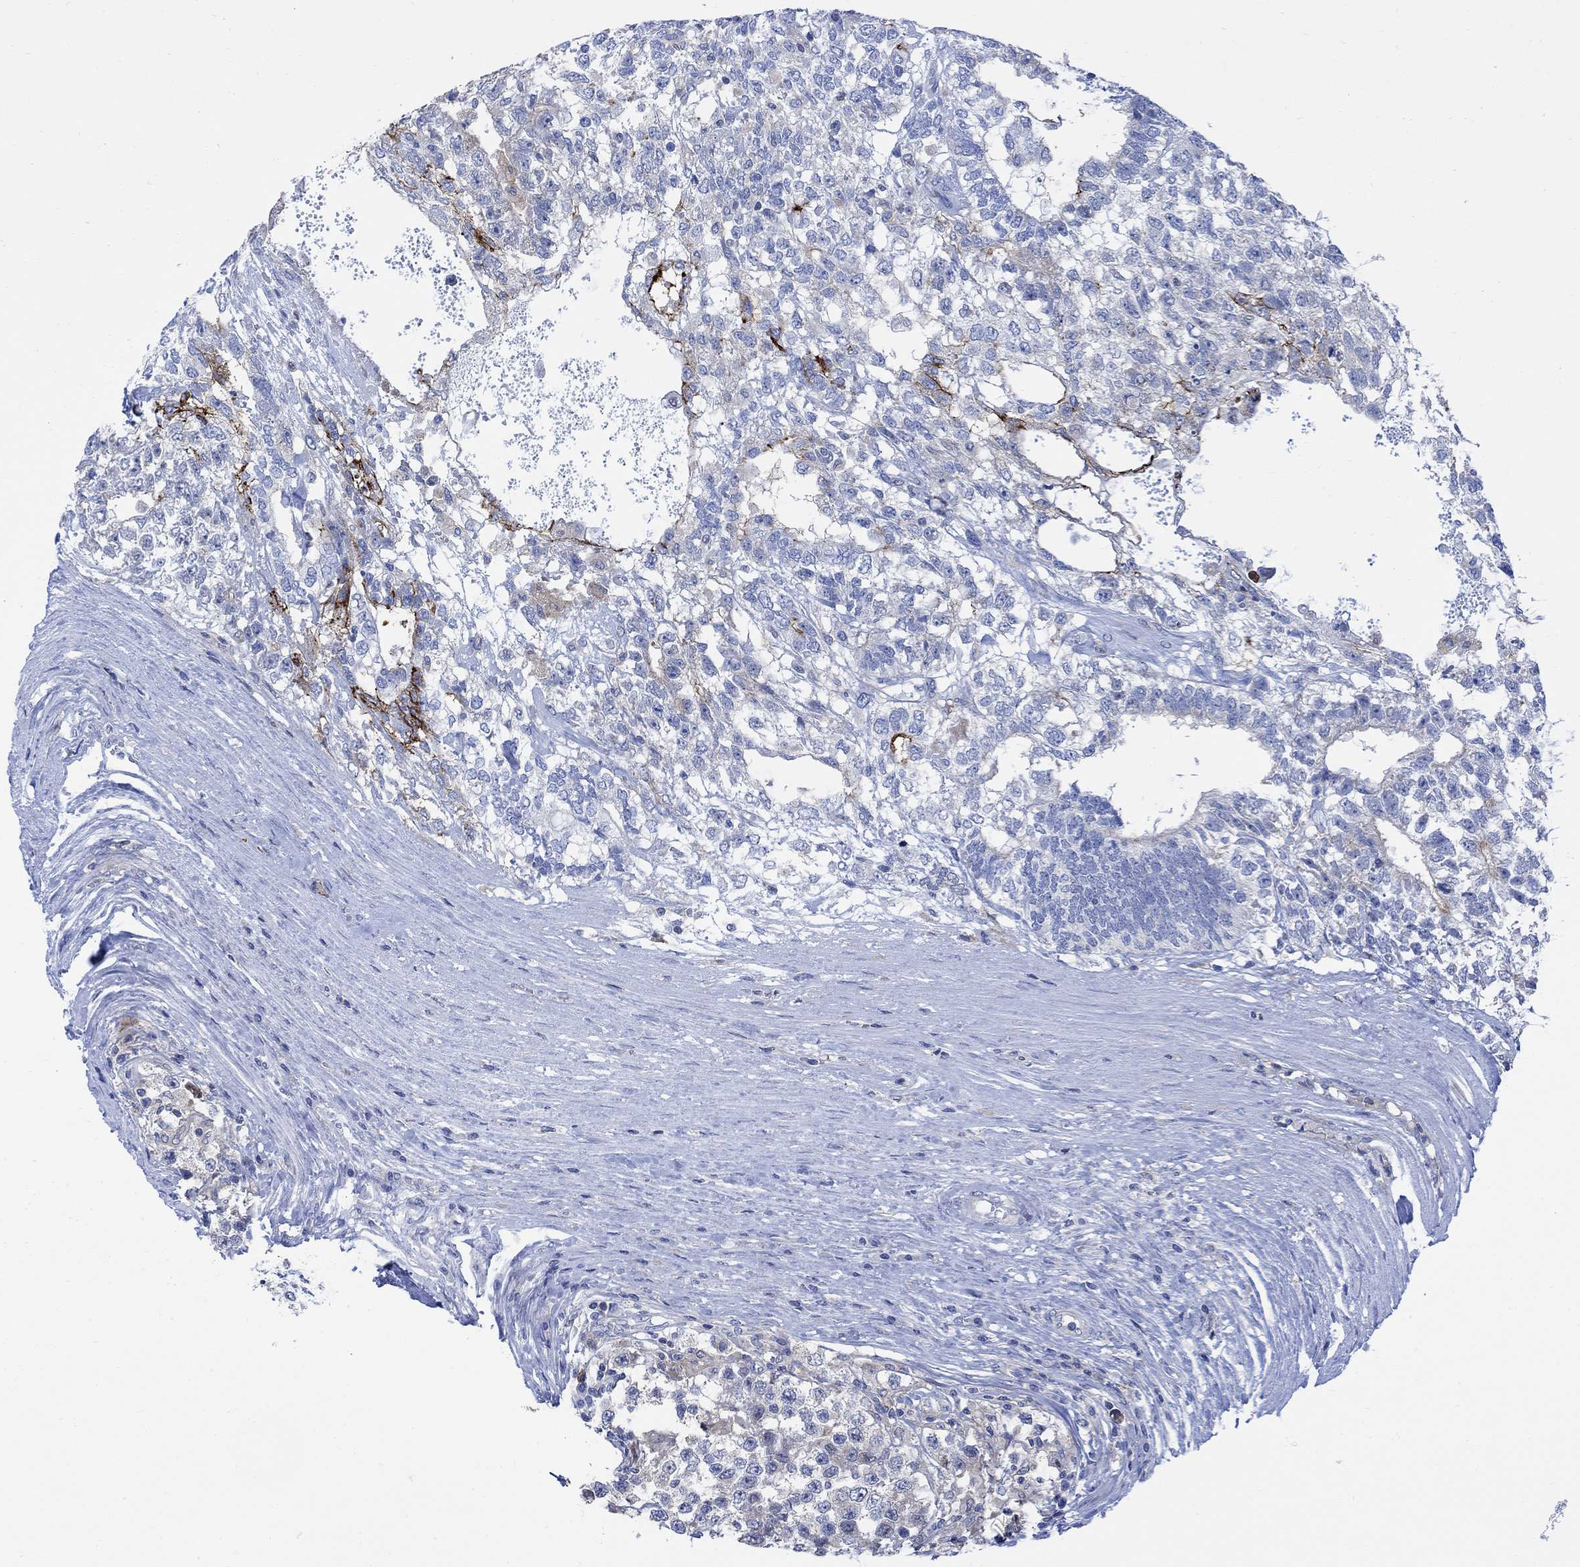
{"staining": {"intensity": "negative", "quantity": "none", "location": "none"}, "tissue": "testis cancer", "cell_type": "Tumor cells", "image_type": "cancer", "snomed": [{"axis": "morphology", "description": "Seminoma, NOS"}, {"axis": "morphology", "description": "Carcinoma, Embryonal, NOS"}, {"axis": "topography", "description": "Testis"}], "caption": "Immunohistochemistry (IHC) histopathology image of neoplastic tissue: testis cancer stained with DAB (3,3'-diaminobenzidine) displays no significant protein positivity in tumor cells.", "gene": "ARSK", "patient": {"sex": "male", "age": 41}}